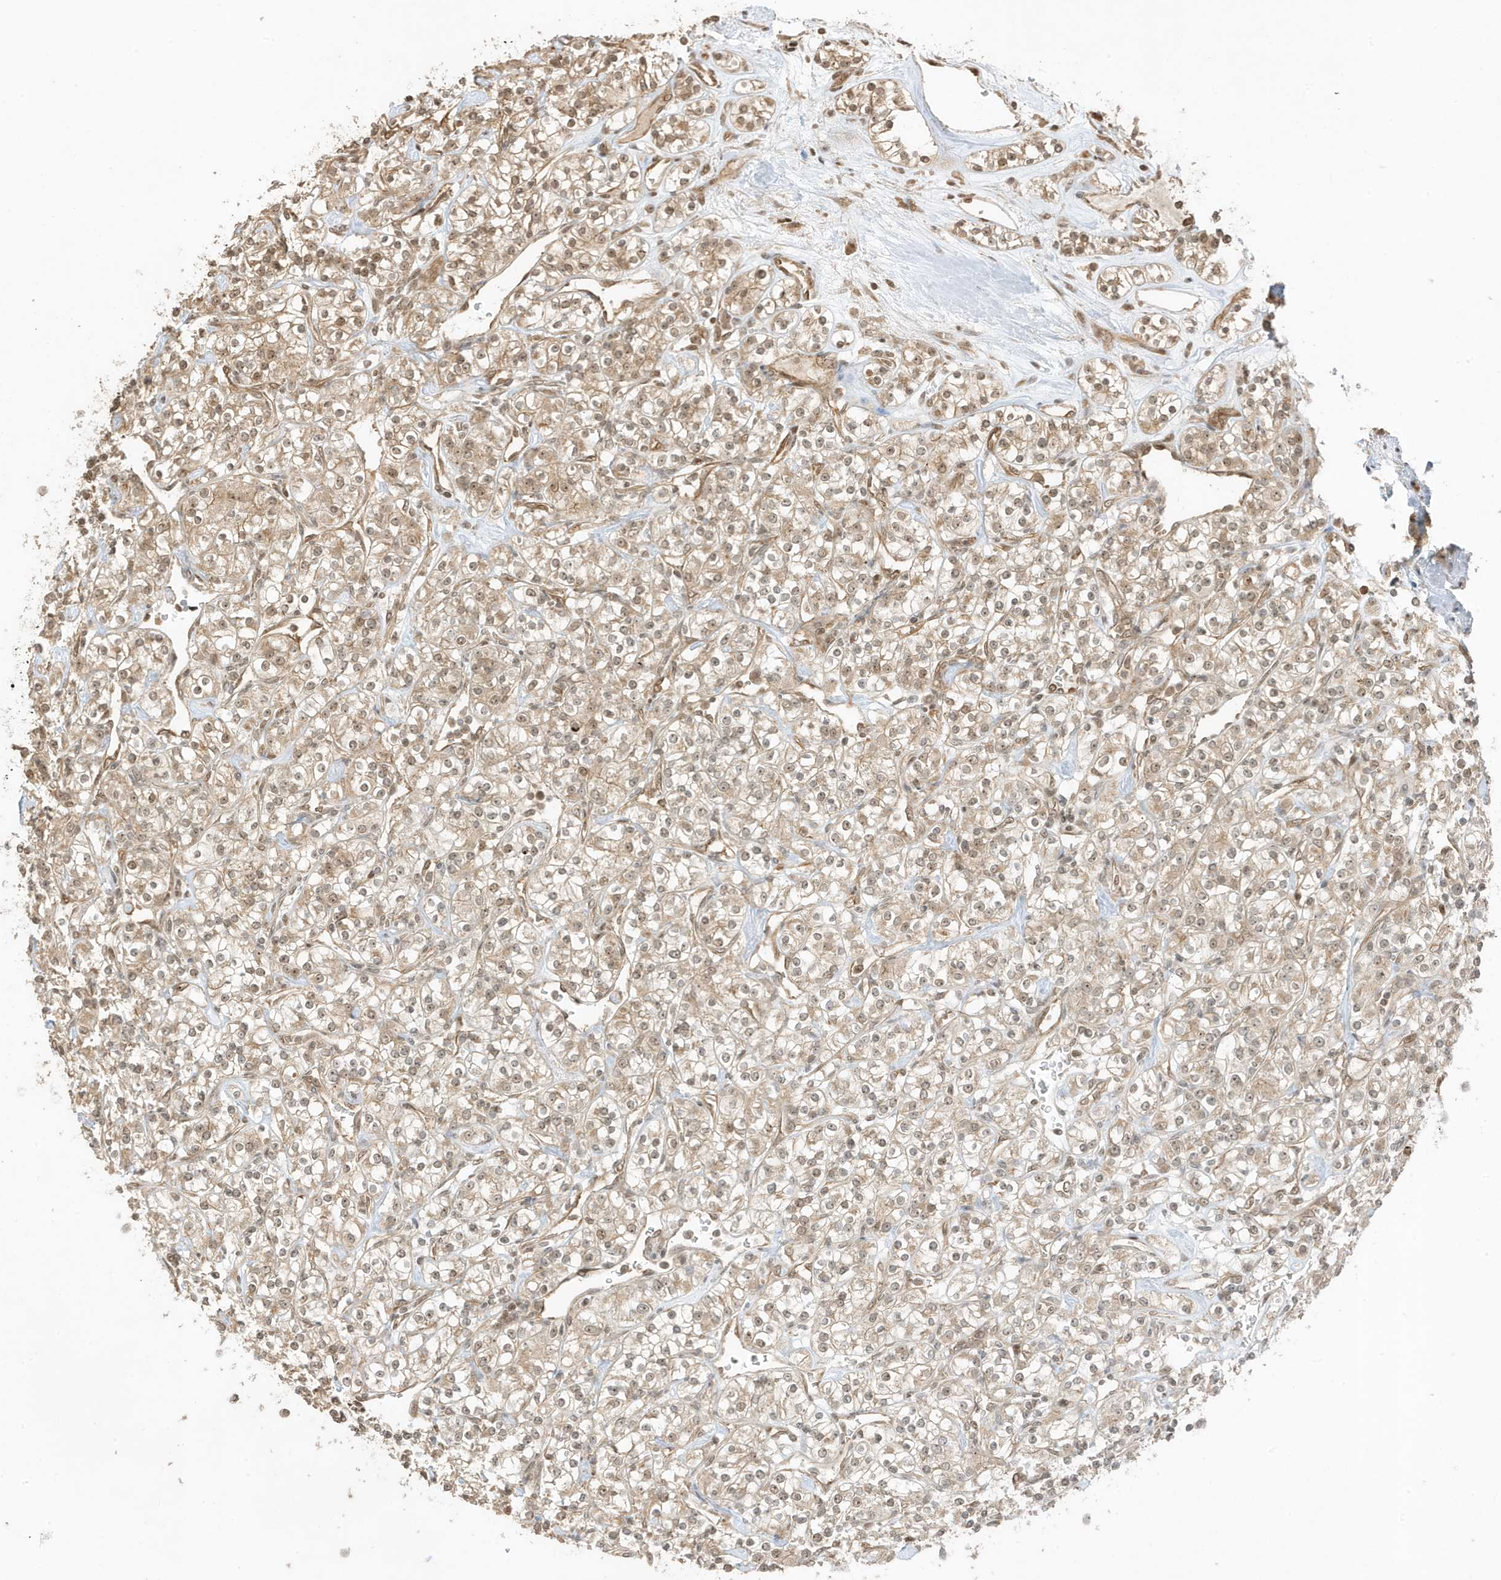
{"staining": {"intensity": "moderate", "quantity": "25%-75%", "location": "cytoplasmic/membranous,nuclear"}, "tissue": "renal cancer", "cell_type": "Tumor cells", "image_type": "cancer", "snomed": [{"axis": "morphology", "description": "Adenocarcinoma, NOS"}, {"axis": "topography", "description": "Kidney"}], "caption": "A medium amount of moderate cytoplasmic/membranous and nuclear staining is identified in about 25%-75% of tumor cells in renal adenocarcinoma tissue.", "gene": "ZBTB41", "patient": {"sex": "male", "age": 77}}